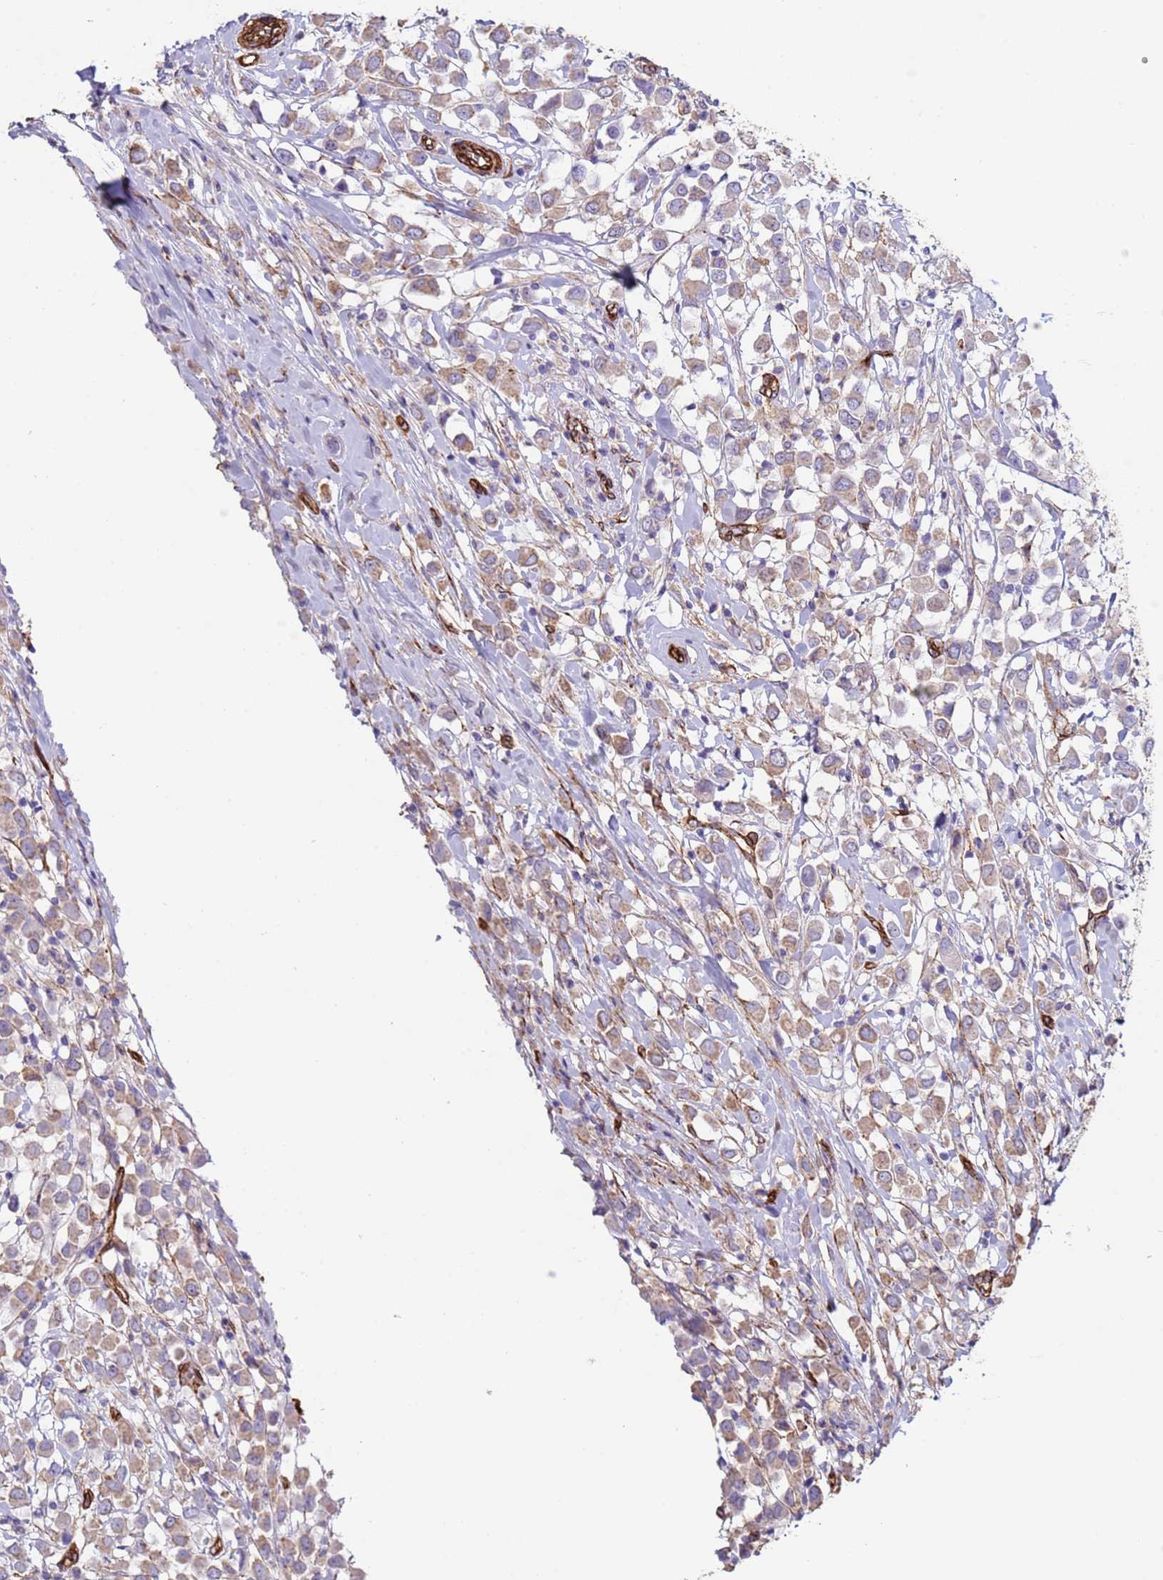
{"staining": {"intensity": "weak", "quantity": "25%-75%", "location": "cytoplasmic/membranous"}, "tissue": "breast cancer", "cell_type": "Tumor cells", "image_type": "cancer", "snomed": [{"axis": "morphology", "description": "Duct carcinoma"}, {"axis": "topography", "description": "Breast"}], "caption": "Approximately 25%-75% of tumor cells in human breast infiltrating ductal carcinoma reveal weak cytoplasmic/membranous protein expression as visualized by brown immunohistochemical staining.", "gene": "GASK1A", "patient": {"sex": "female", "age": 61}}